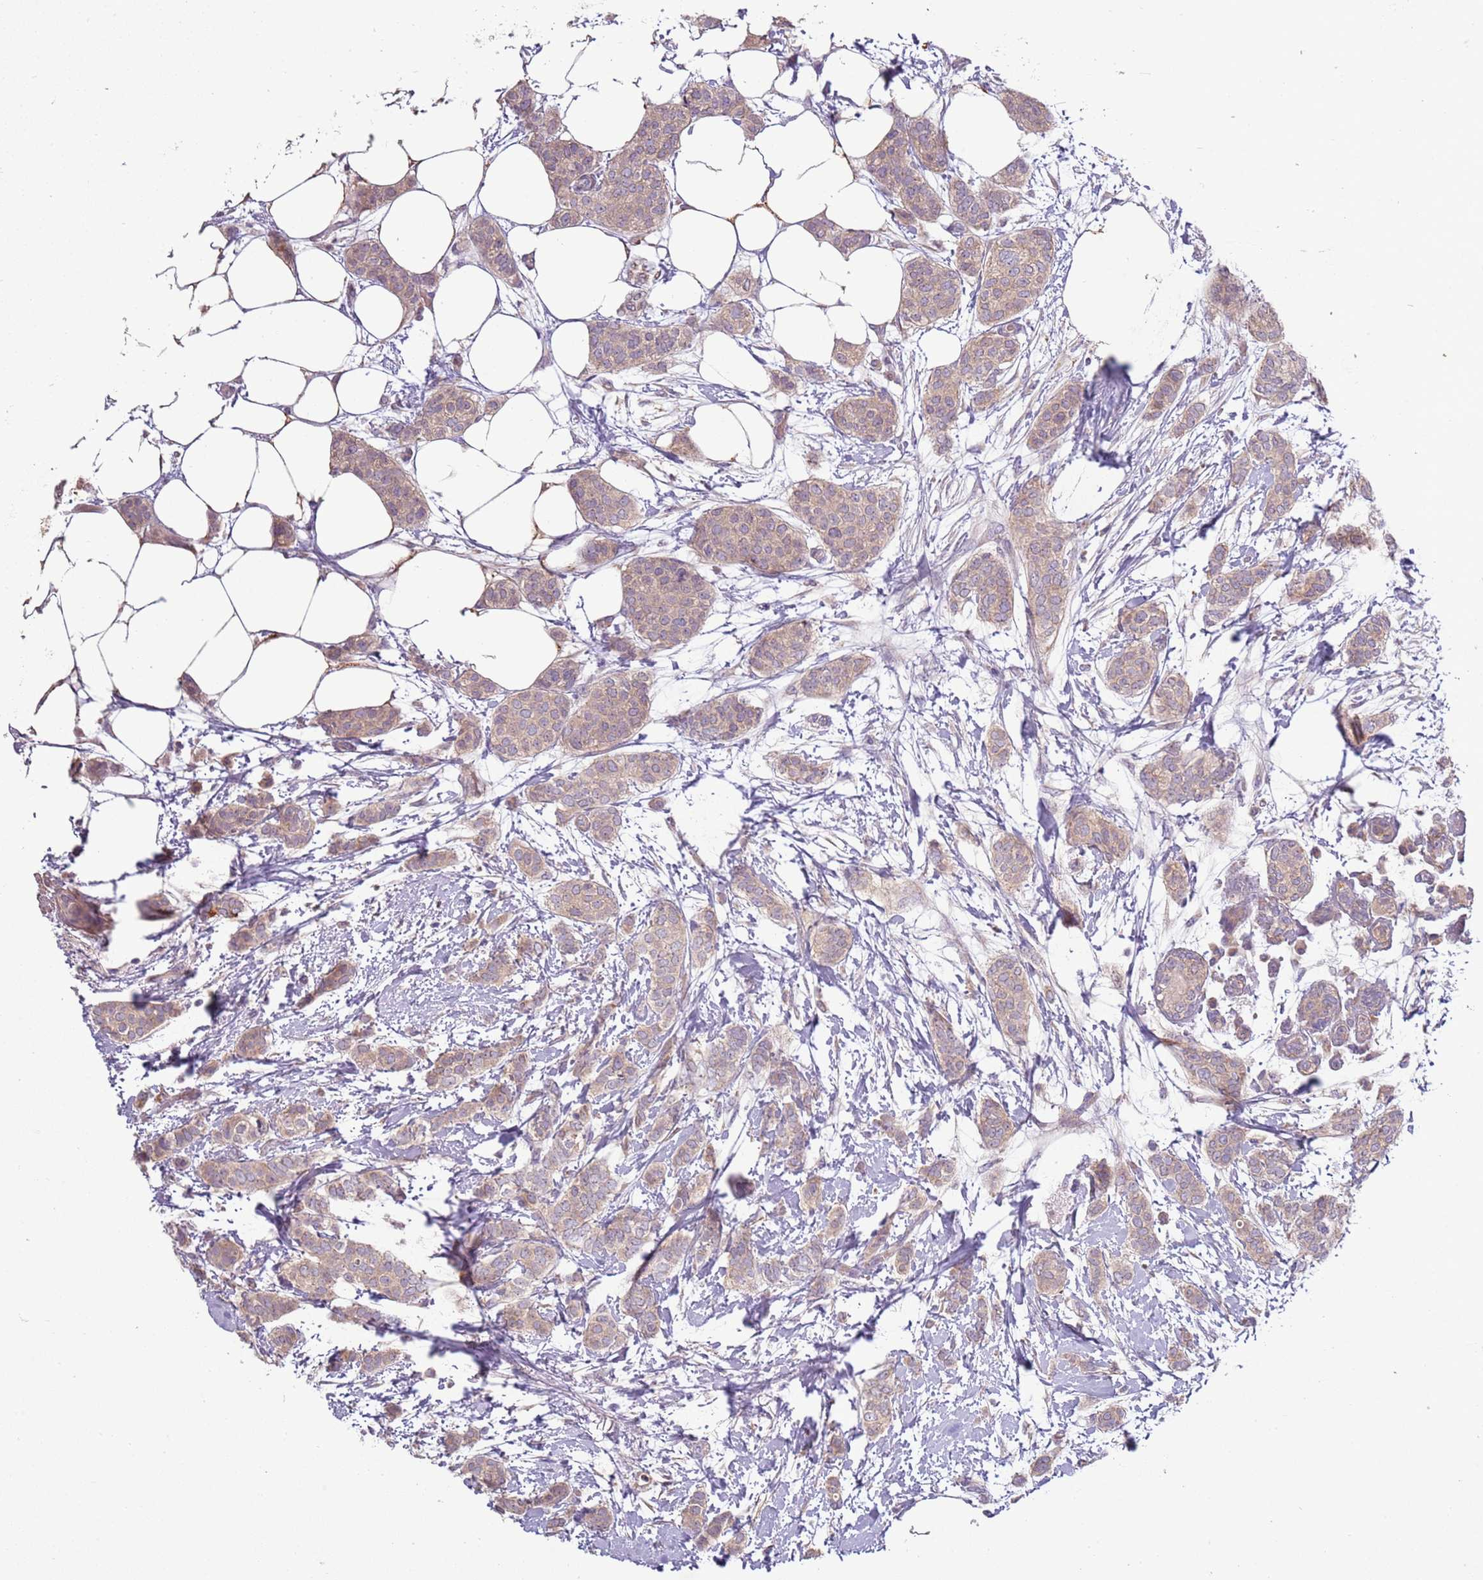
{"staining": {"intensity": "weak", "quantity": ">75%", "location": "cytoplasmic/membranous"}, "tissue": "breast cancer", "cell_type": "Tumor cells", "image_type": "cancer", "snomed": [{"axis": "morphology", "description": "Duct carcinoma"}, {"axis": "topography", "description": "Breast"}], "caption": "A brown stain shows weak cytoplasmic/membranous positivity of a protein in breast cancer tumor cells.", "gene": "DTD2", "patient": {"sex": "female", "age": 72}}